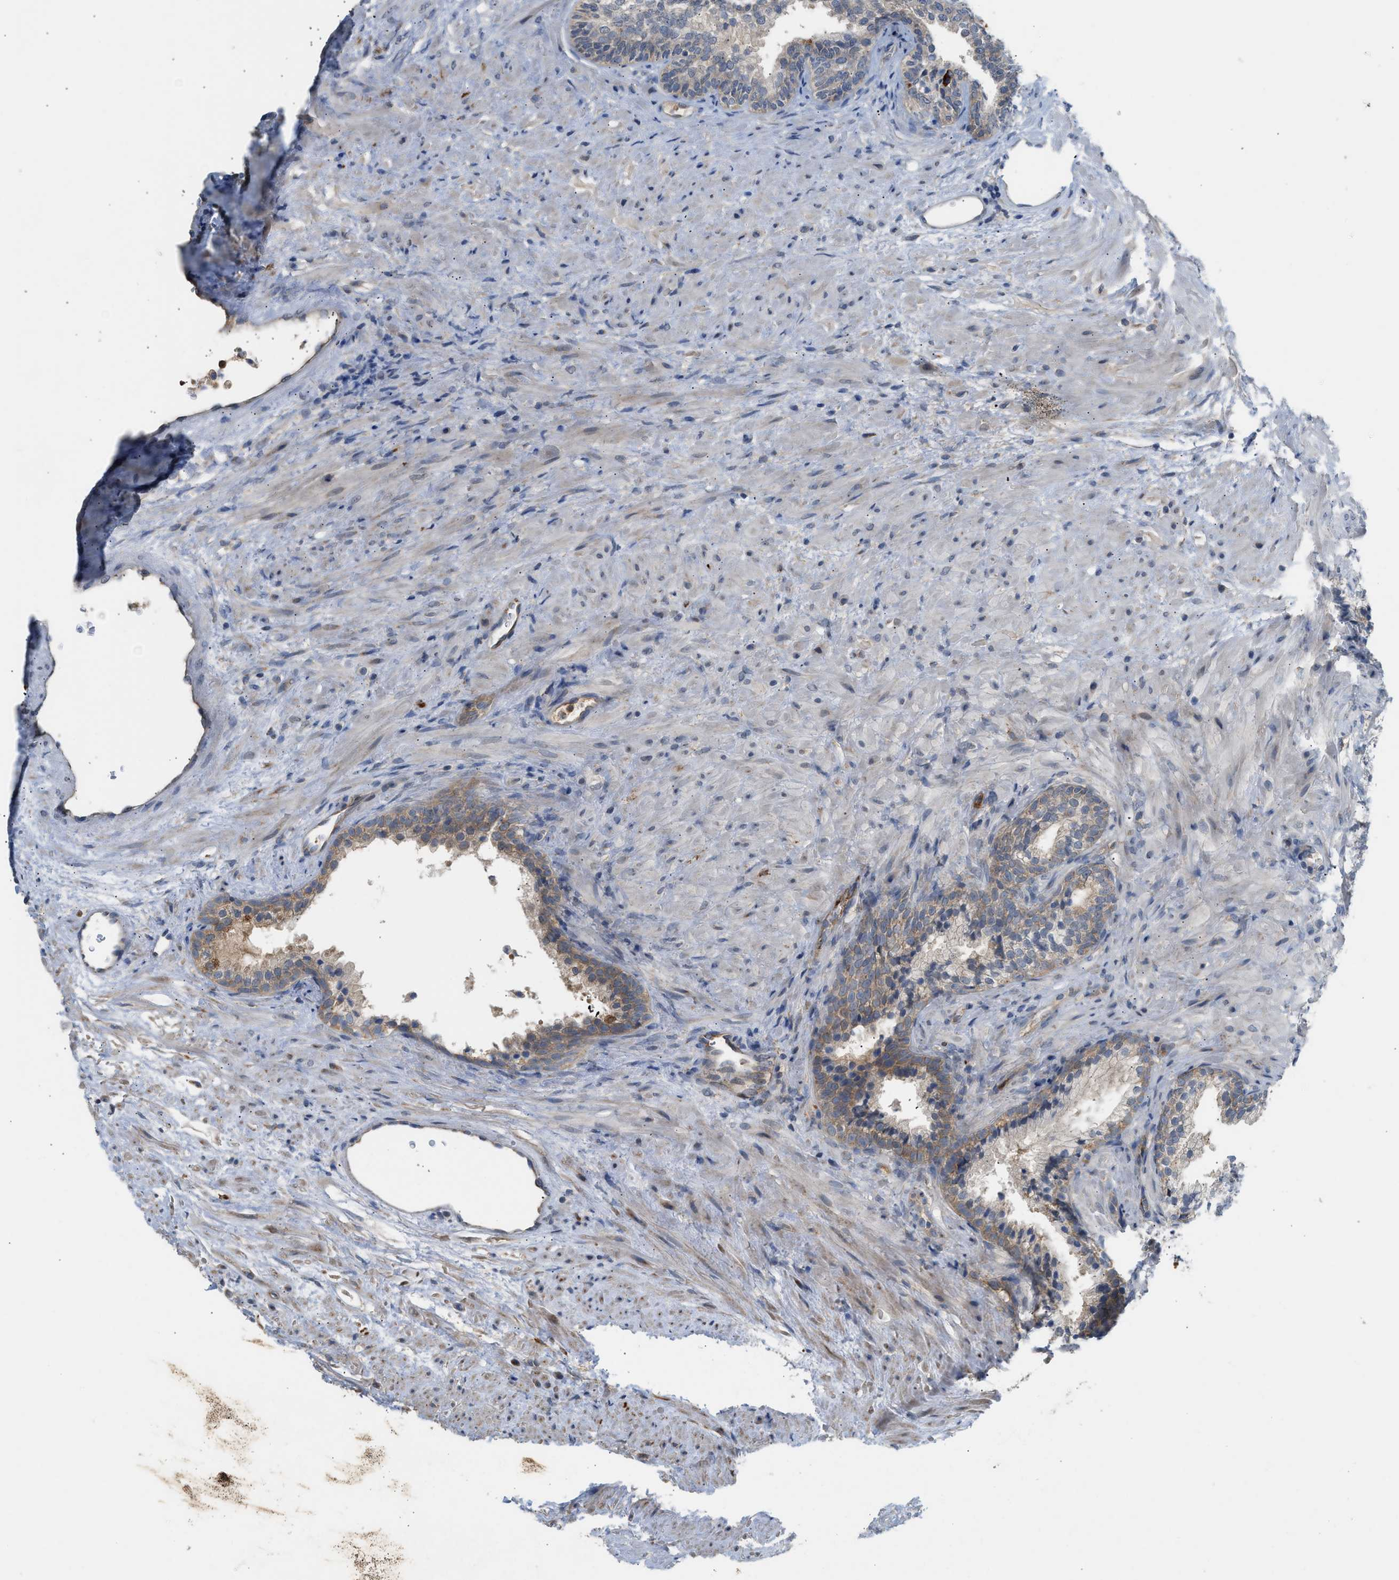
{"staining": {"intensity": "weak", "quantity": ">75%", "location": "cytoplasmic/membranous"}, "tissue": "prostate", "cell_type": "Glandular cells", "image_type": "normal", "snomed": [{"axis": "morphology", "description": "Normal tissue, NOS"}, {"axis": "topography", "description": "Prostate"}], "caption": "Immunohistochemical staining of normal human prostate shows low levels of weak cytoplasmic/membranous expression in about >75% of glandular cells.", "gene": "RHBDF2", "patient": {"sex": "male", "age": 76}}